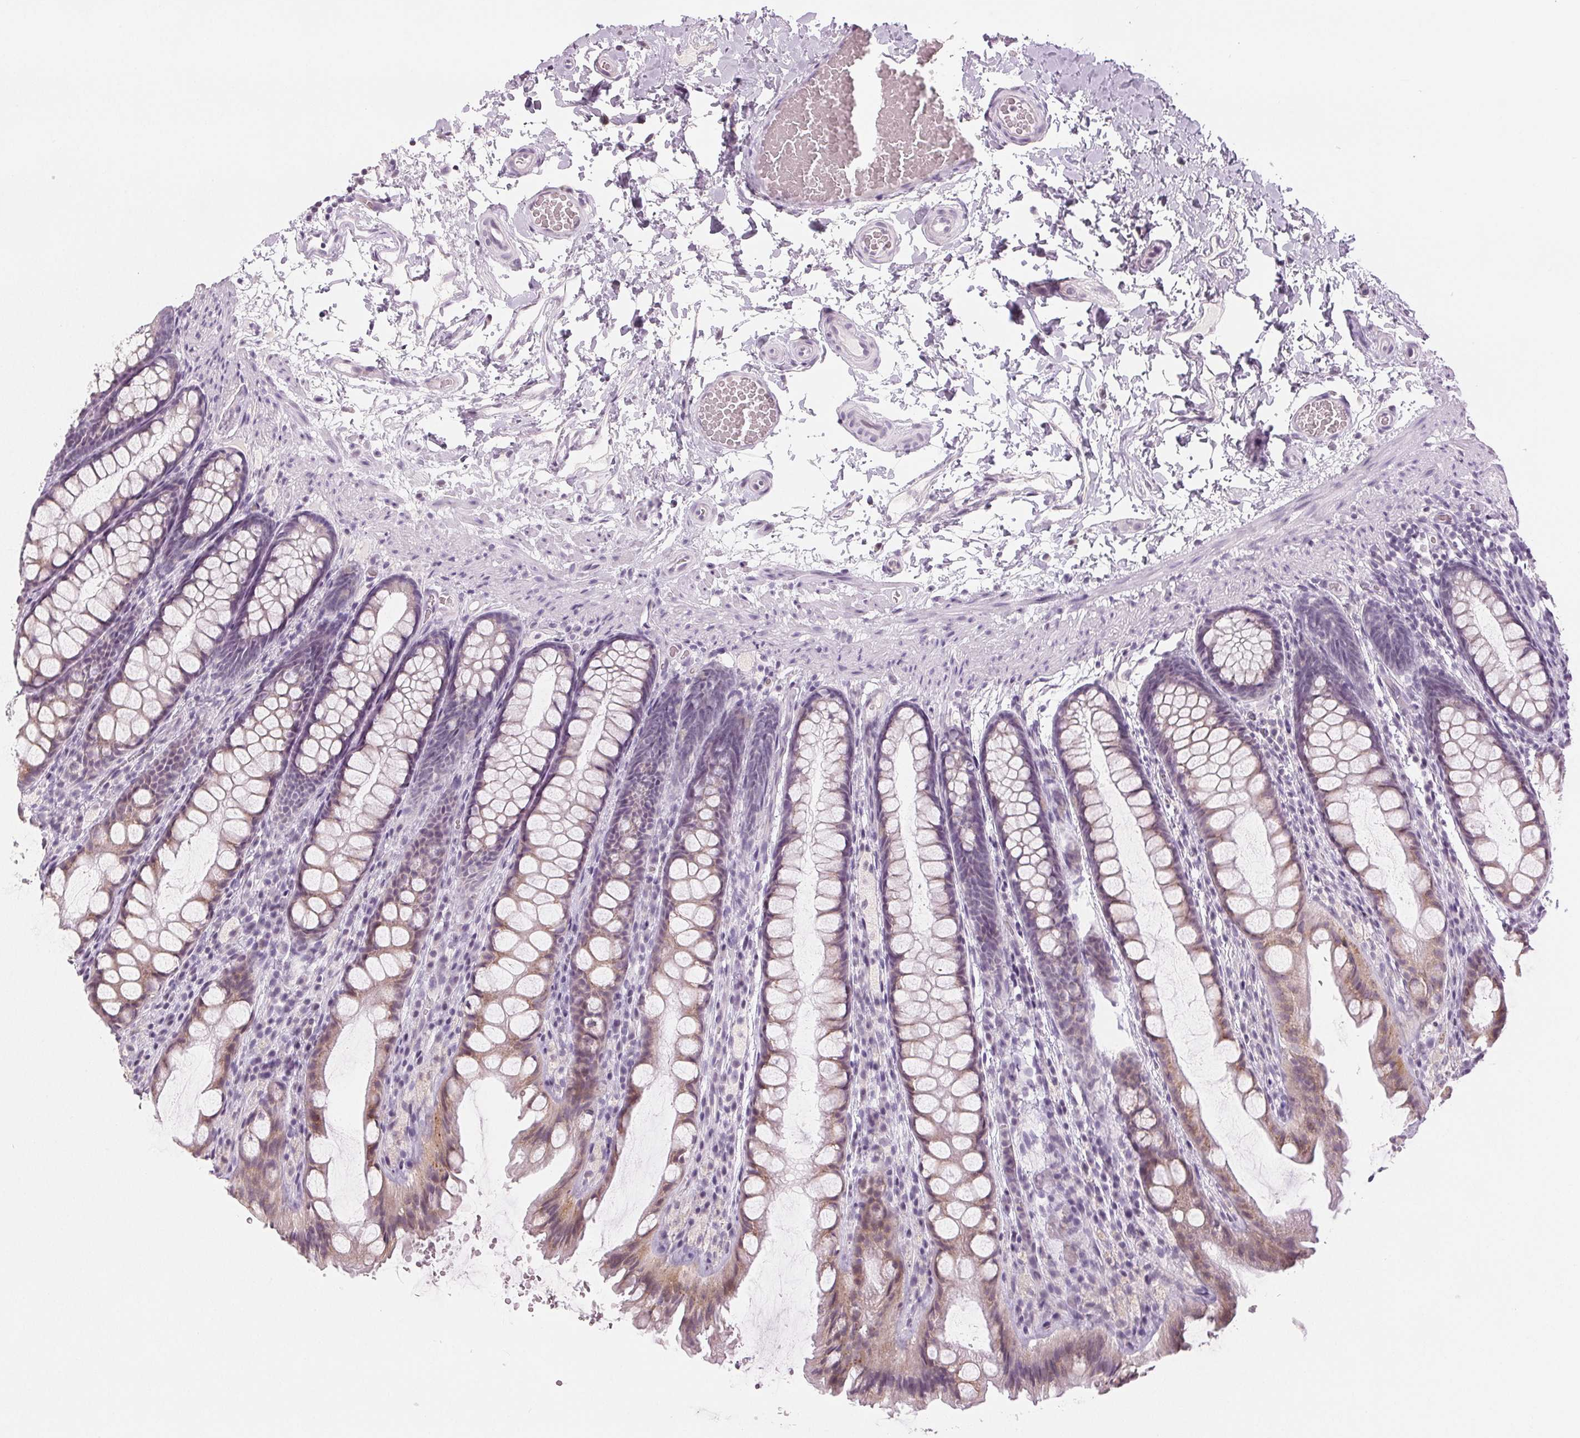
{"staining": {"intensity": "negative", "quantity": "none", "location": "none"}, "tissue": "colon", "cell_type": "Endothelial cells", "image_type": "normal", "snomed": [{"axis": "morphology", "description": "Normal tissue, NOS"}, {"axis": "topography", "description": "Colon"}], "caption": "This photomicrograph is of normal colon stained with IHC to label a protein in brown with the nuclei are counter-stained blue. There is no staining in endothelial cells.", "gene": "EHHADH", "patient": {"sex": "male", "age": 47}}